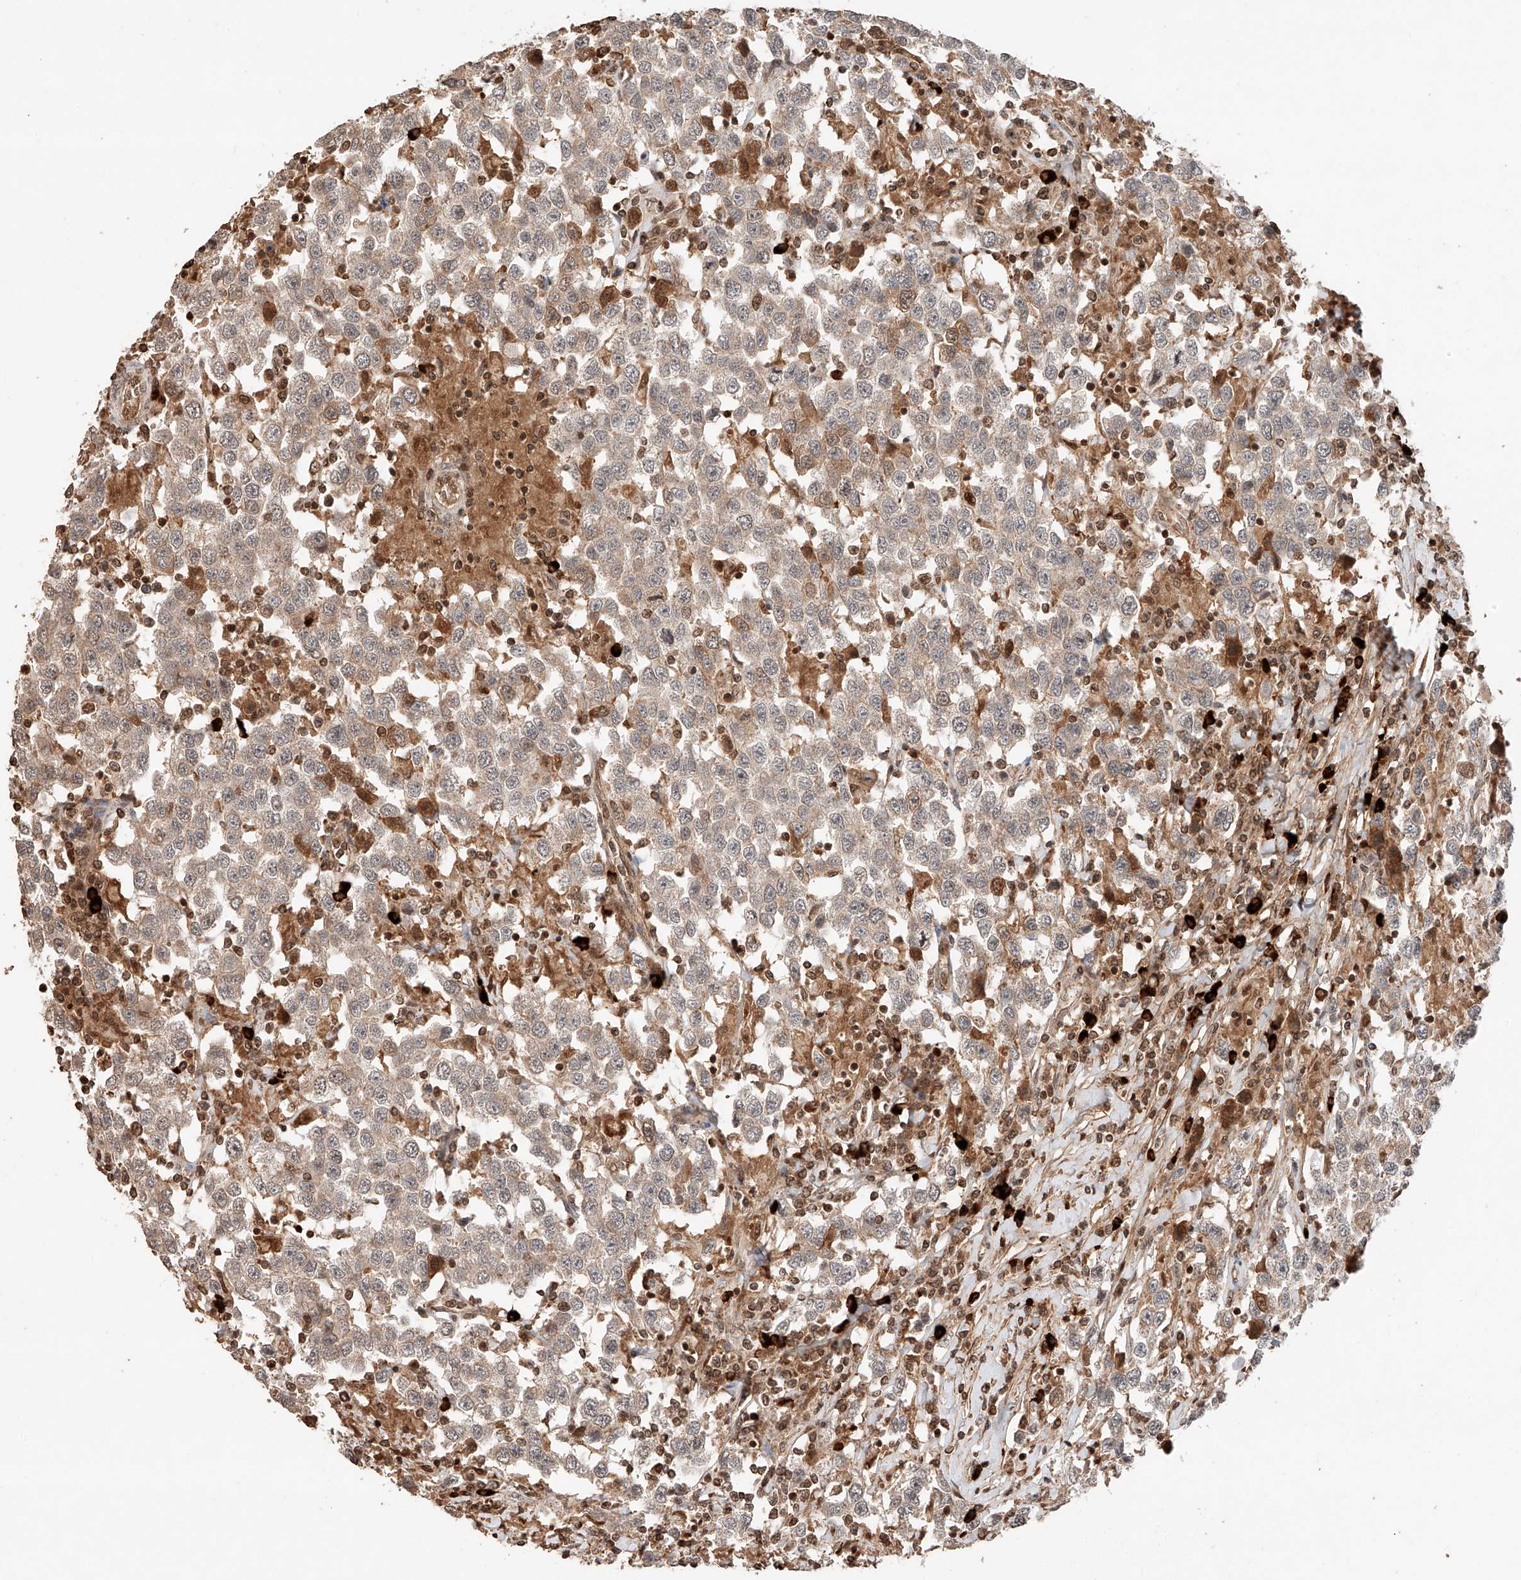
{"staining": {"intensity": "weak", "quantity": "<25%", "location": "cytoplasmic/membranous"}, "tissue": "testis cancer", "cell_type": "Tumor cells", "image_type": "cancer", "snomed": [{"axis": "morphology", "description": "Seminoma, NOS"}, {"axis": "topography", "description": "Testis"}], "caption": "Tumor cells are negative for brown protein staining in testis cancer (seminoma). Nuclei are stained in blue.", "gene": "ARHGAP33", "patient": {"sex": "male", "age": 41}}